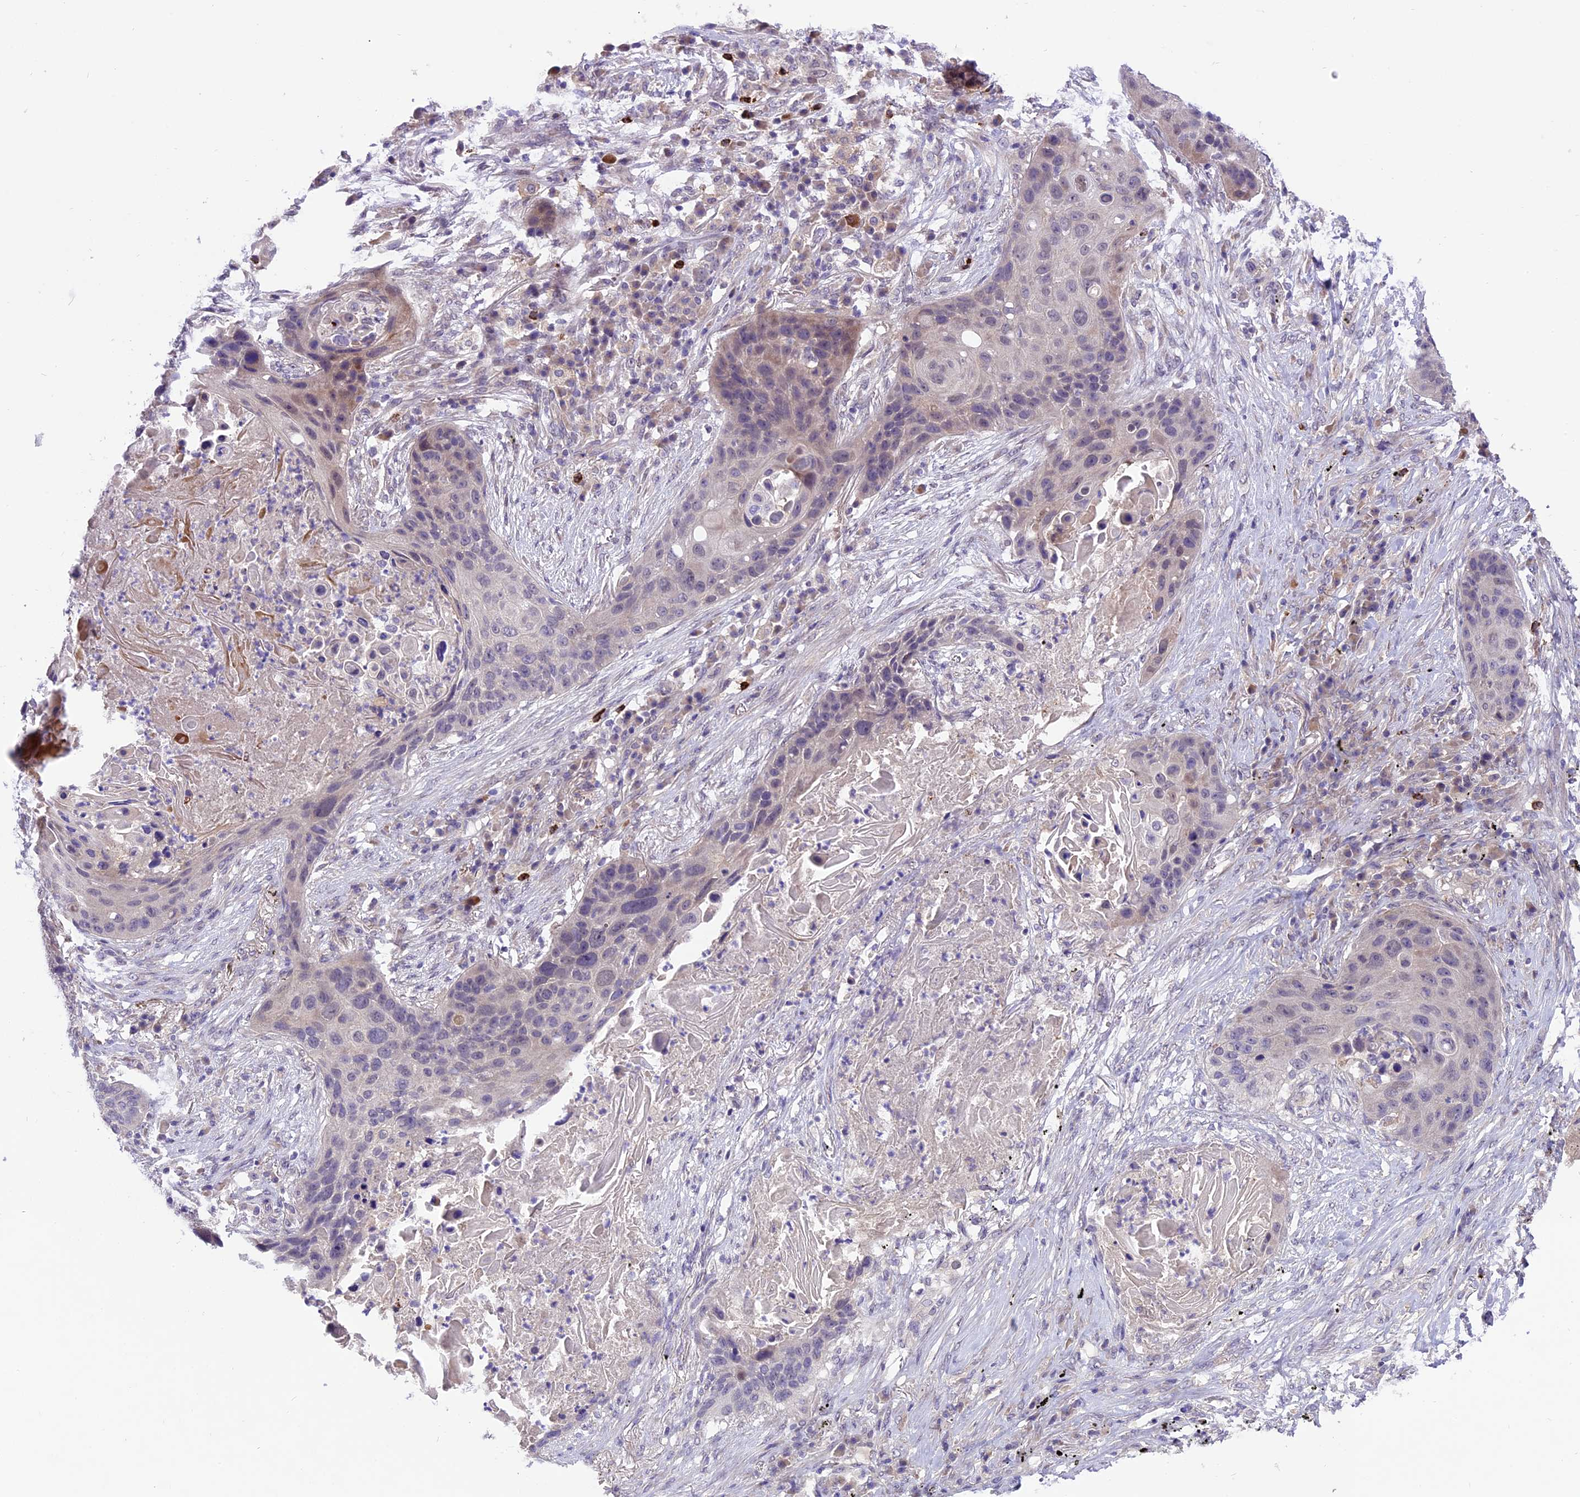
{"staining": {"intensity": "weak", "quantity": "<25%", "location": "nuclear"}, "tissue": "lung cancer", "cell_type": "Tumor cells", "image_type": "cancer", "snomed": [{"axis": "morphology", "description": "Squamous cell carcinoma, NOS"}, {"axis": "topography", "description": "Lung"}], "caption": "Immunohistochemistry (IHC) of human lung cancer (squamous cell carcinoma) shows no staining in tumor cells. The staining was performed using DAB (3,3'-diaminobenzidine) to visualize the protein expression in brown, while the nuclei were stained in blue with hematoxylin (Magnification: 20x).", "gene": "SPRED1", "patient": {"sex": "female", "age": 63}}